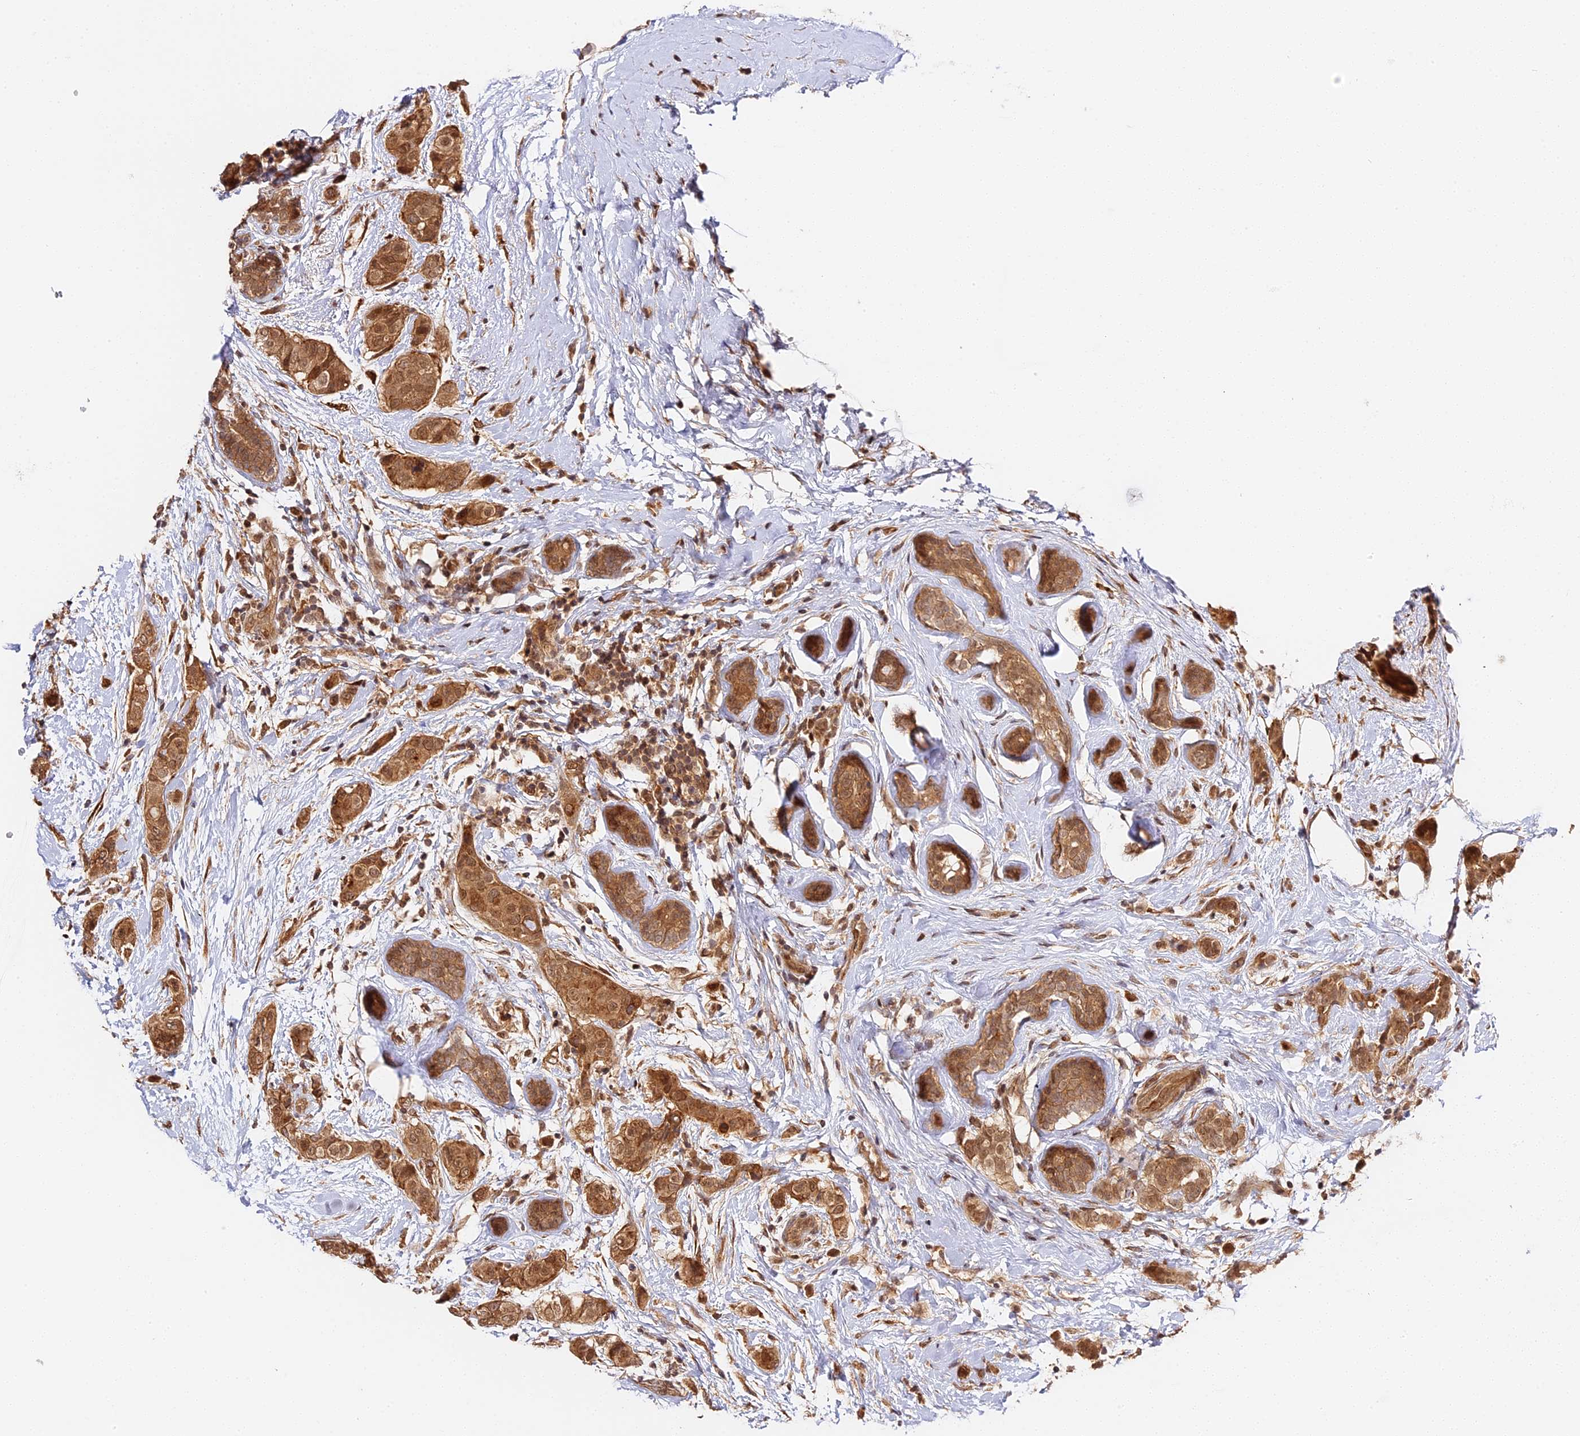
{"staining": {"intensity": "moderate", "quantity": ">75%", "location": "cytoplasmic/membranous"}, "tissue": "breast cancer", "cell_type": "Tumor cells", "image_type": "cancer", "snomed": [{"axis": "morphology", "description": "Lobular carcinoma"}, {"axis": "topography", "description": "Breast"}], "caption": "IHC staining of breast lobular carcinoma, which shows medium levels of moderate cytoplasmic/membranous staining in approximately >75% of tumor cells indicating moderate cytoplasmic/membranous protein staining. The staining was performed using DAB (3,3'-diaminobenzidine) (brown) for protein detection and nuclei were counterstained in hematoxylin (blue).", "gene": "IMPACT", "patient": {"sex": "female", "age": 51}}